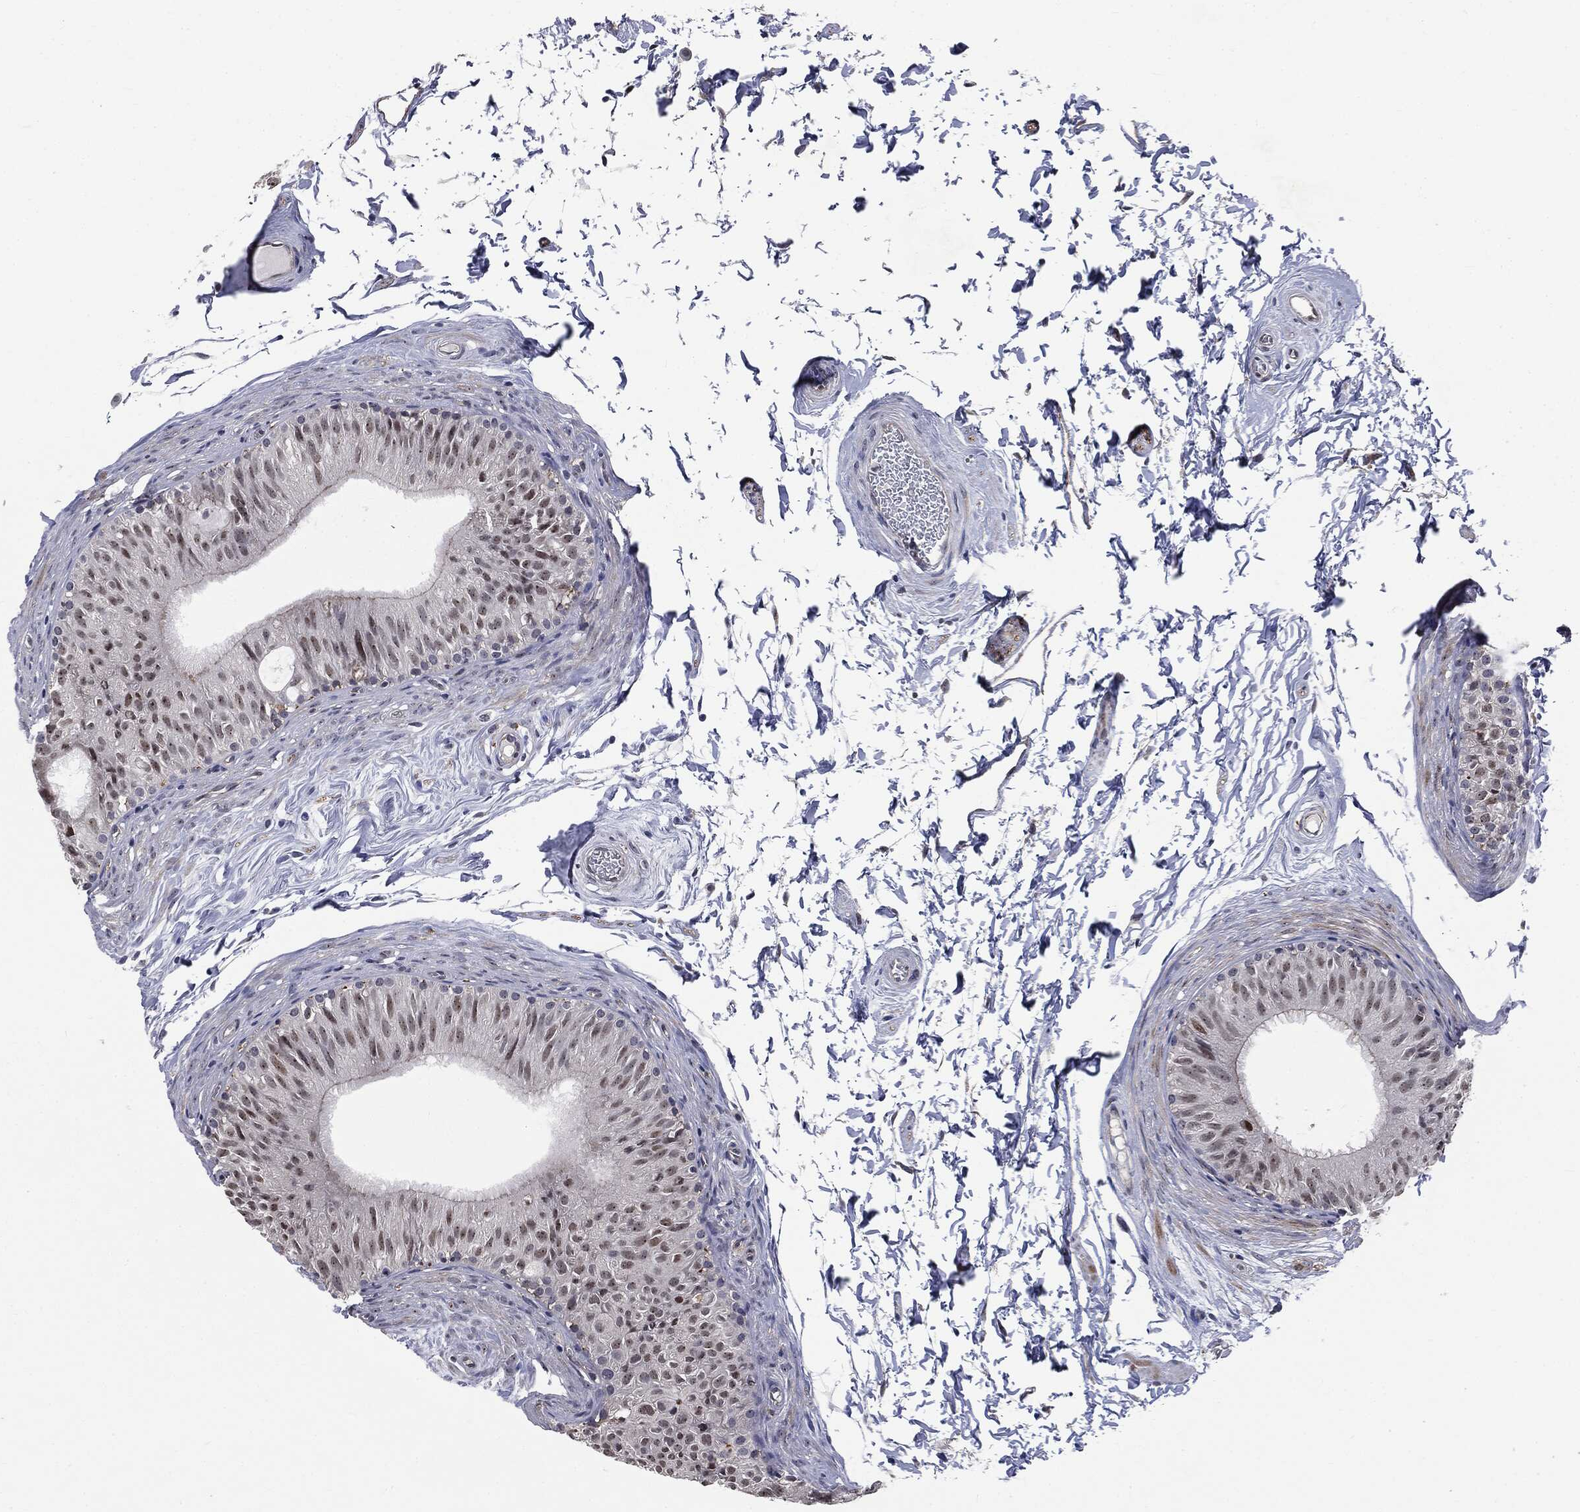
{"staining": {"intensity": "weak", "quantity": "<25%", "location": "nuclear"}, "tissue": "epididymis", "cell_type": "Glandular cells", "image_type": "normal", "snomed": [{"axis": "morphology", "description": "Normal tissue, NOS"}, {"axis": "topography", "description": "Epididymis"}], "caption": "Immunohistochemistry image of normal epididymis stained for a protein (brown), which reveals no positivity in glandular cells.", "gene": "TRMT1L", "patient": {"sex": "male", "age": 34}}